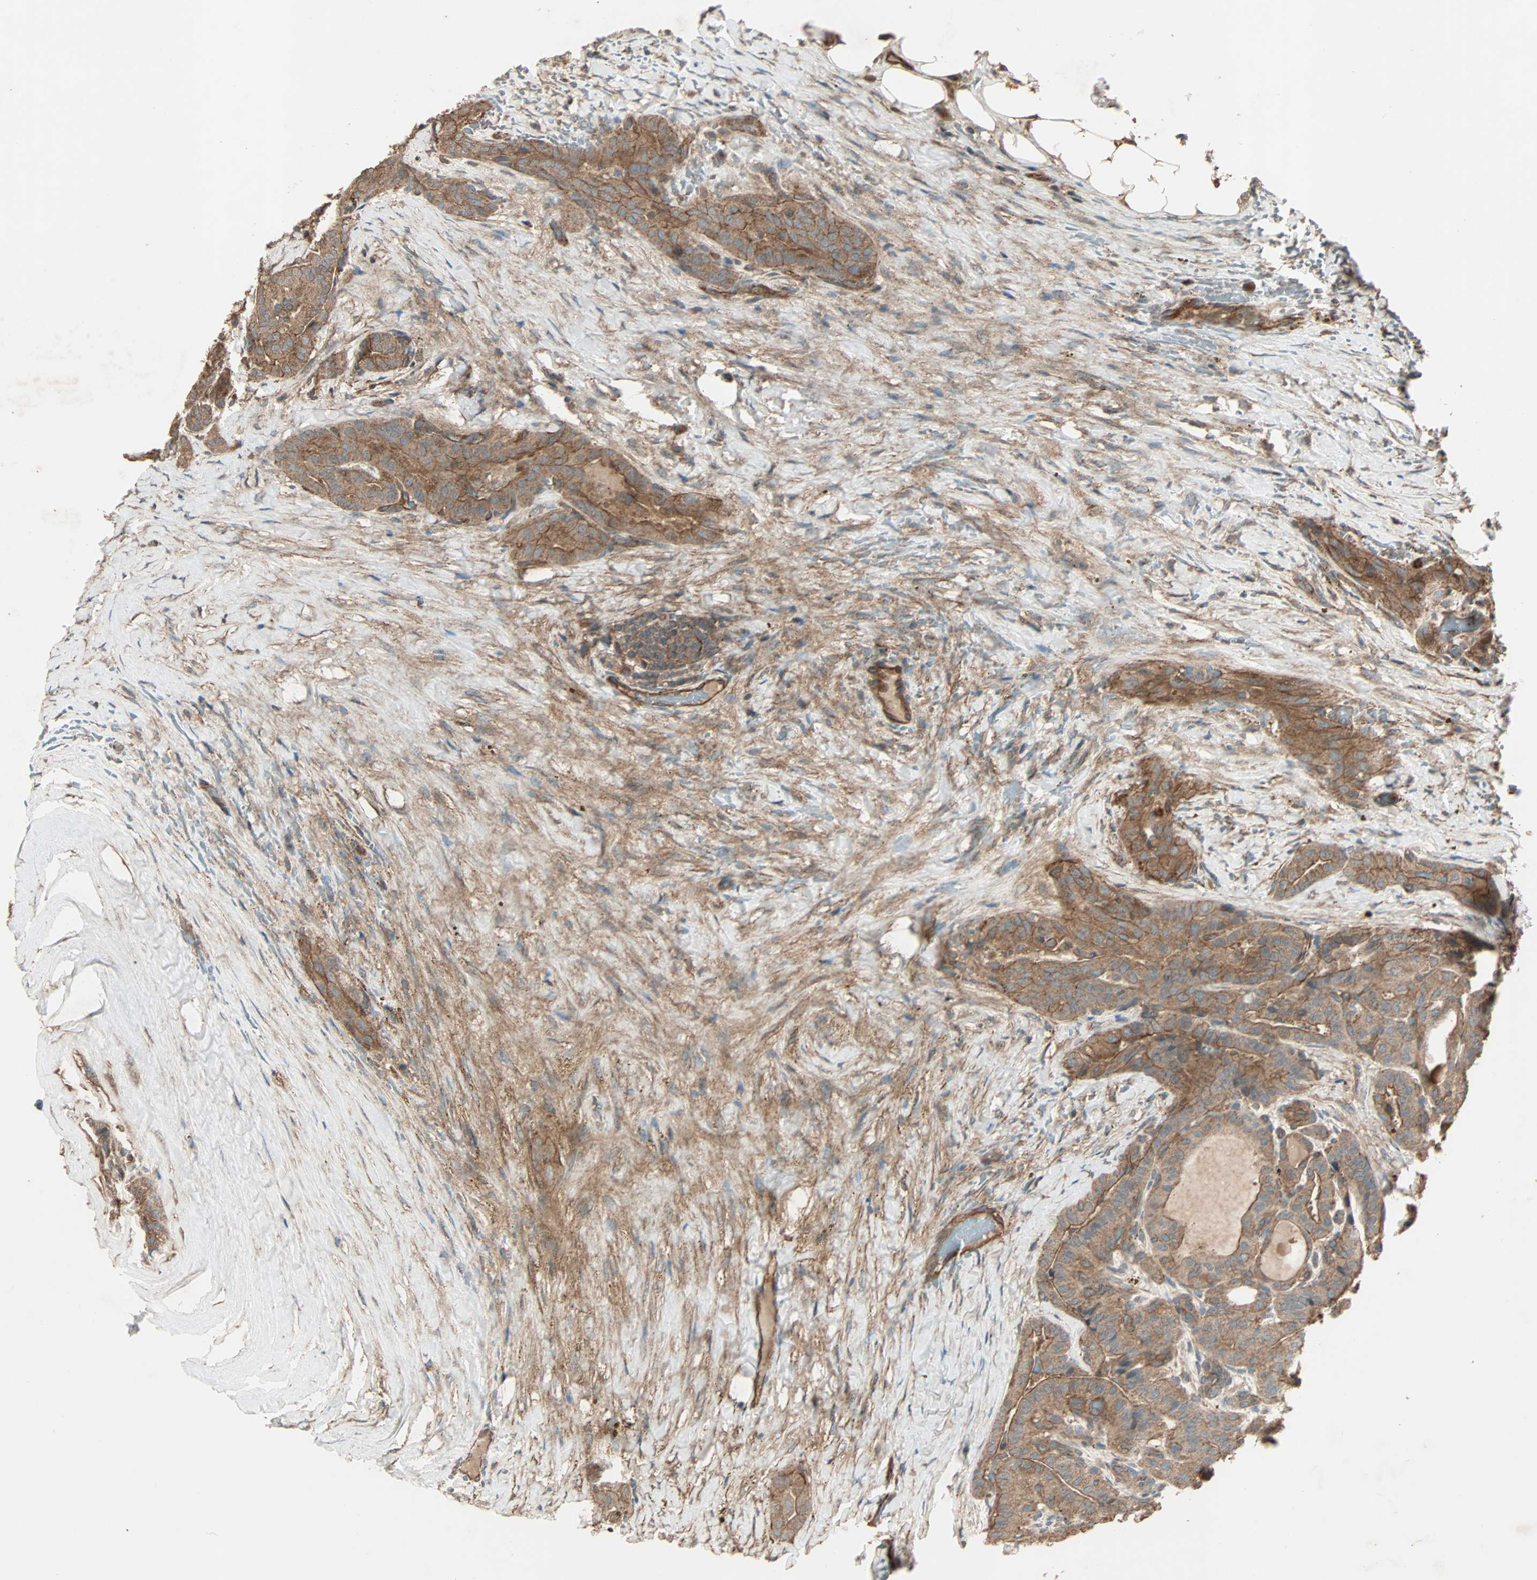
{"staining": {"intensity": "moderate", "quantity": ">75%", "location": "cytoplasmic/membranous"}, "tissue": "thyroid cancer", "cell_type": "Tumor cells", "image_type": "cancer", "snomed": [{"axis": "morphology", "description": "Papillary adenocarcinoma, NOS"}, {"axis": "topography", "description": "Thyroid gland"}], "caption": "The micrograph reveals immunohistochemical staining of thyroid cancer (papillary adenocarcinoma). There is moderate cytoplasmic/membranous expression is seen in about >75% of tumor cells.", "gene": "GCK", "patient": {"sex": "male", "age": 77}}